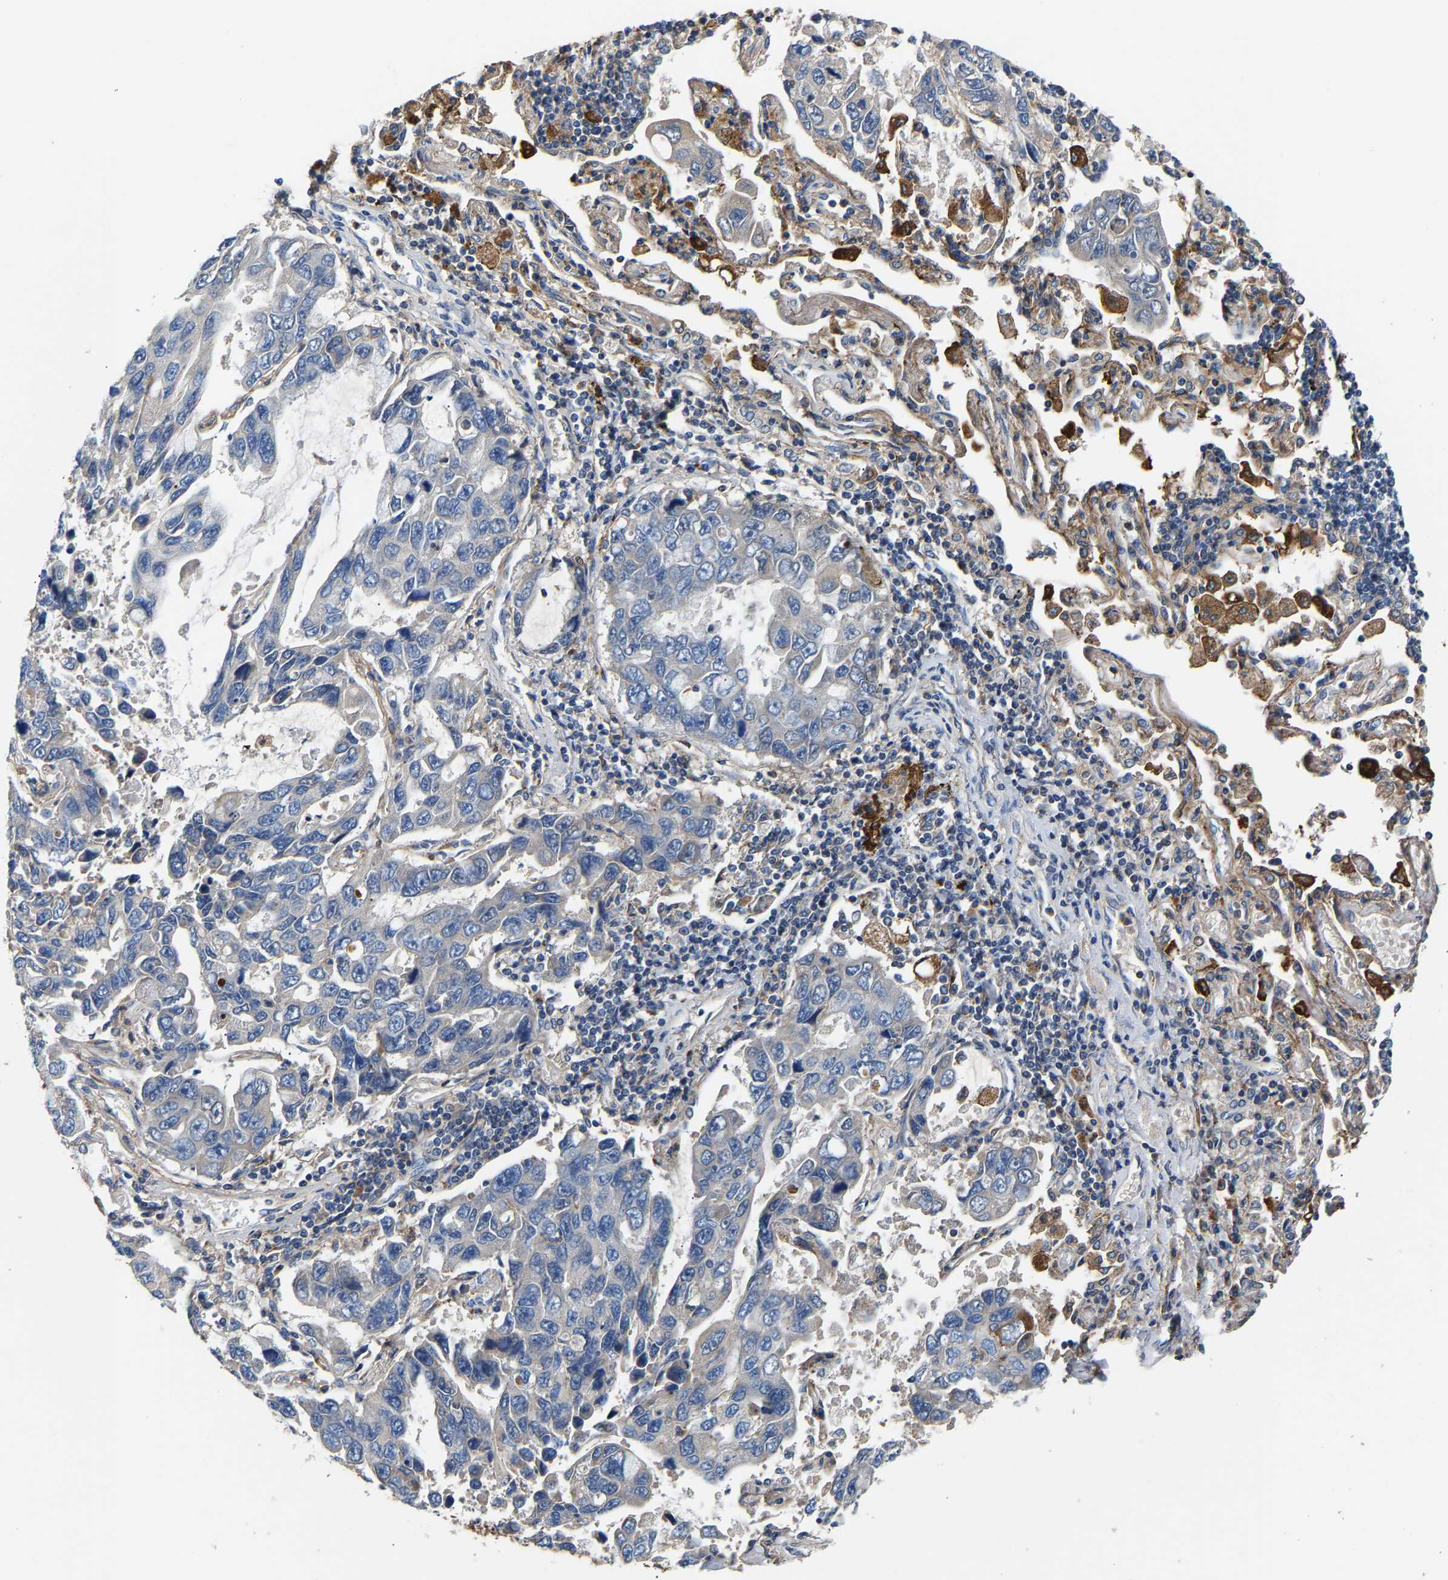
{"staining": {"intensity": "negative", "quantity": "none", "location": "none"}, "tissue": "lung cancer", "cell_type": "Tumor cells", "image_type": "cancer", "snomed": [{"axis": "morphology", "description": "Adenocarcinoma, NOS"}, {"axis": "topography", "description": "Lung"}], "caption": "The photomicrograph shows no staining of tumor cells in lung cancer.", "gene": "CCDC171", "patient": {"sex": "male", "age": 64}}